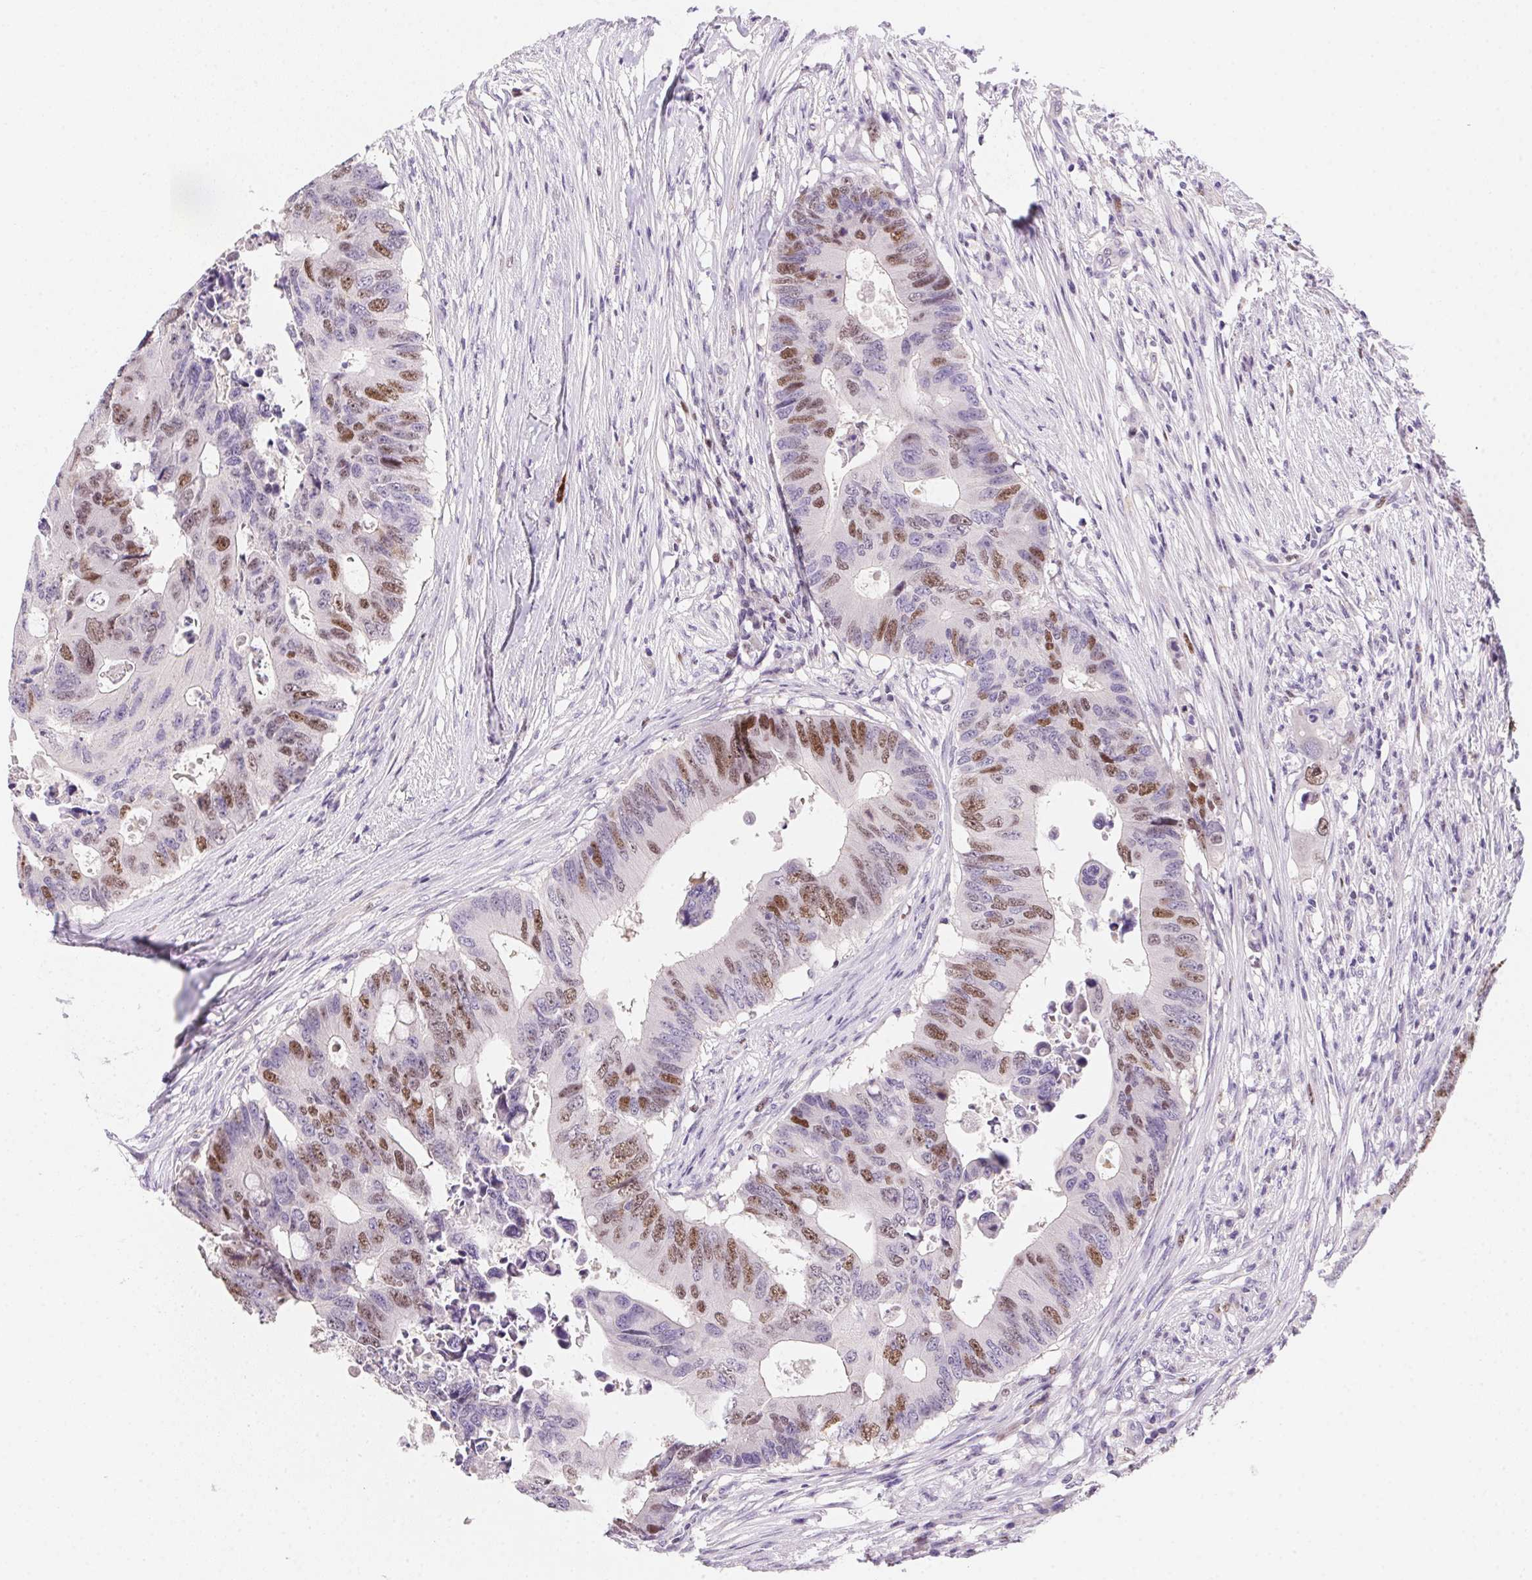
{"staining": {"intensity": "moderate", "quantity": "25%-75%", "location": "nuclear"}, "tissue": "colorectal cancer", "cell_type": "Tumor cells", "image_type": "cancer", "snomed": [{"axis": "morphology", "description": "Adenocarcinoma, NOS"}, {"axis": "topography", "description": "Colon"}], "caption": "Immunohistochemical staining of human adenocarcinoma (colorectal) reveals medium levels of moderate nuclear staining in about 25%-75% of tumor cells.", "gene": "HELLS", "patient": {"sex": "male", "age": 71}}